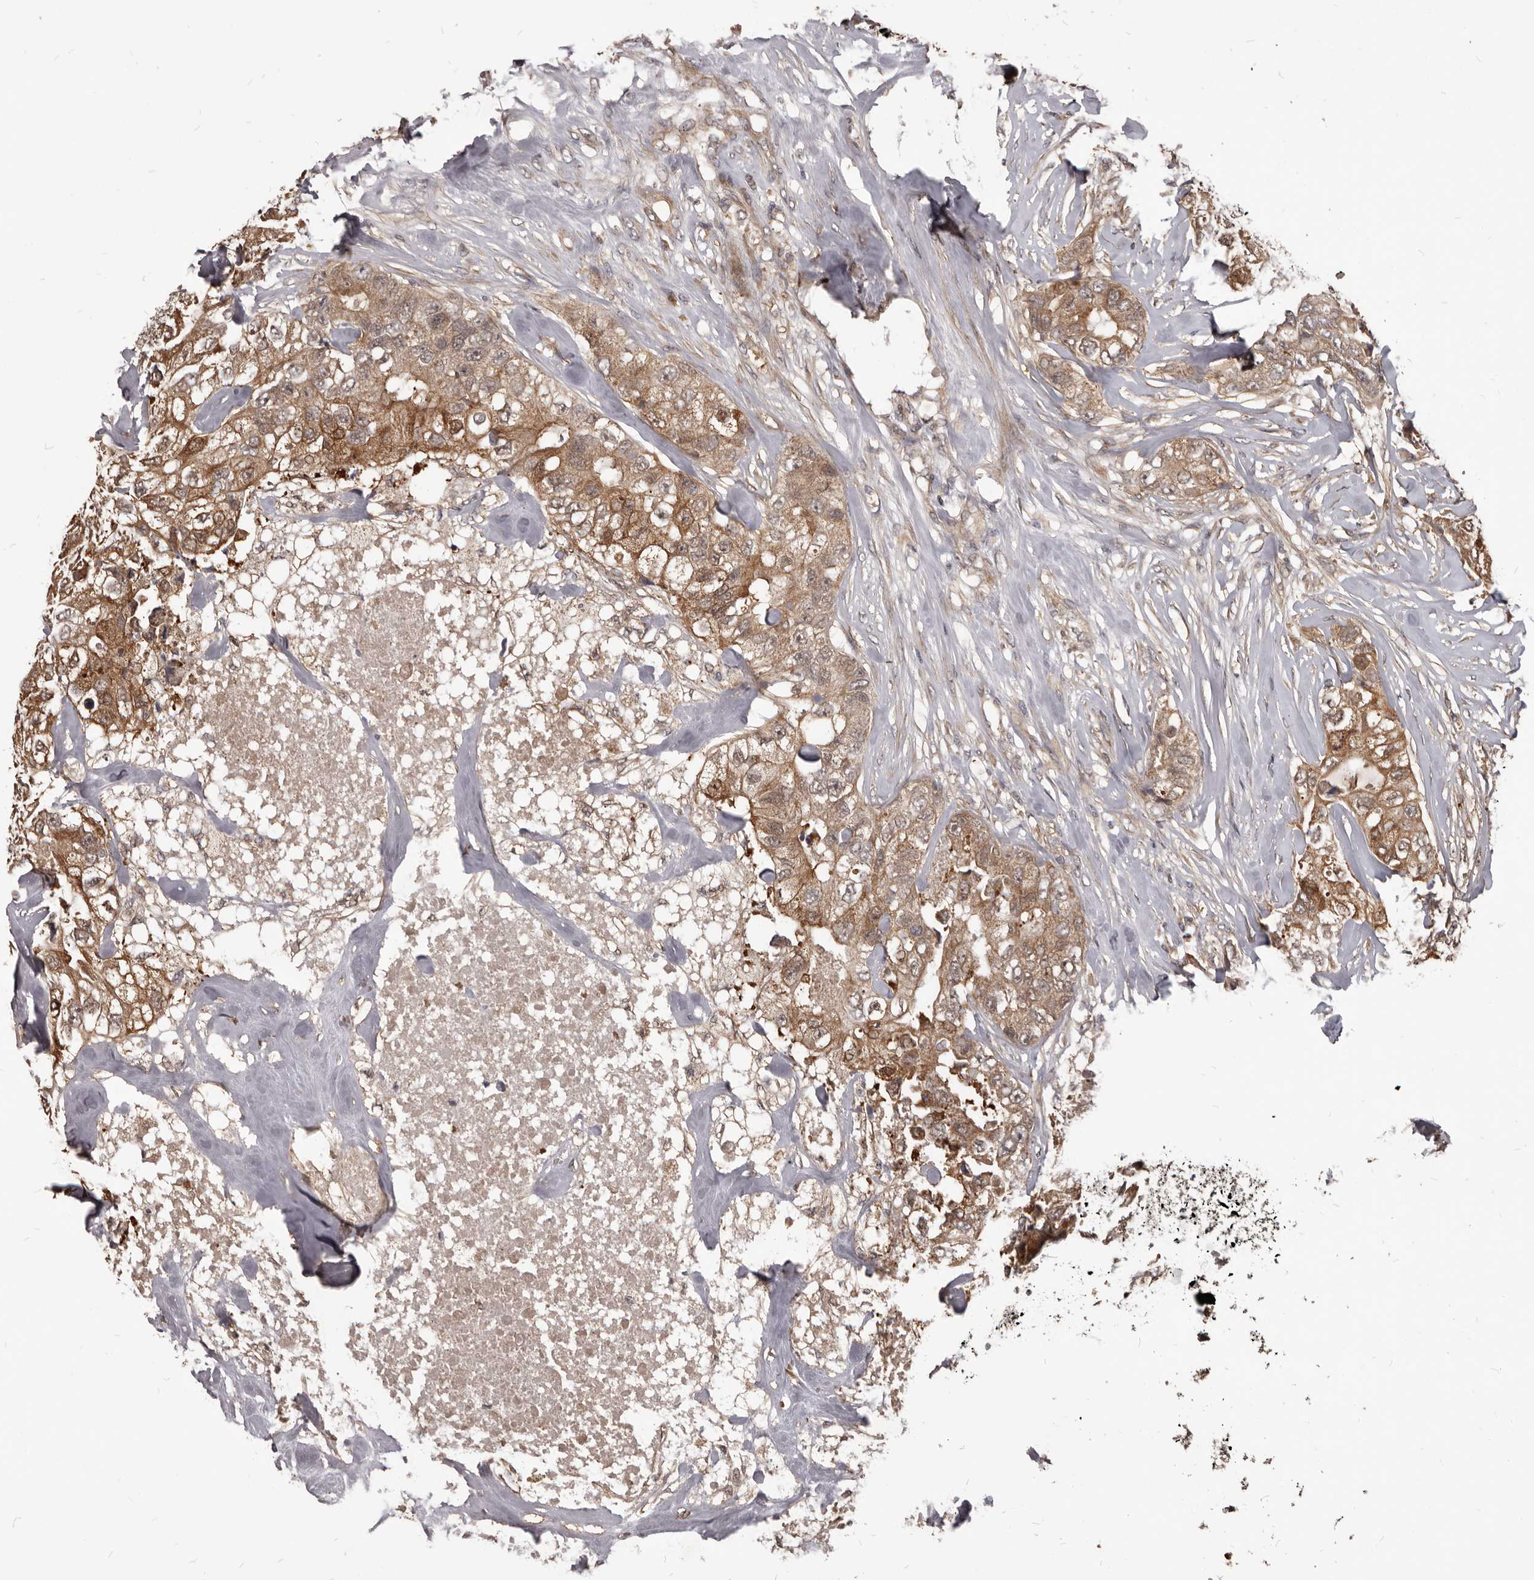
{"staining": {"intensity": "moderate", "quantity": ">75%", "location": "cytoplasmic/membranous"}, "tissue": "breast cancer", "cell_type": "Tumor cells", "image_type": "cancer", "snomed": [{"axis": "morphology", "description": "Duct carcinoma"}, {"axis": "topography", "description": "Breast"}], "caption": "Breast cancer (intraductal carcinoma) stained for a protein shows moderate cytoplasmic/membranous positivity in tumor cells. Using DAB (brown) and hematoxylin (blue) stains, captured at high magnification using brightfield microscopy.", "gene": "GABPB2", "patient": {"sex": "female", "age": 62}}